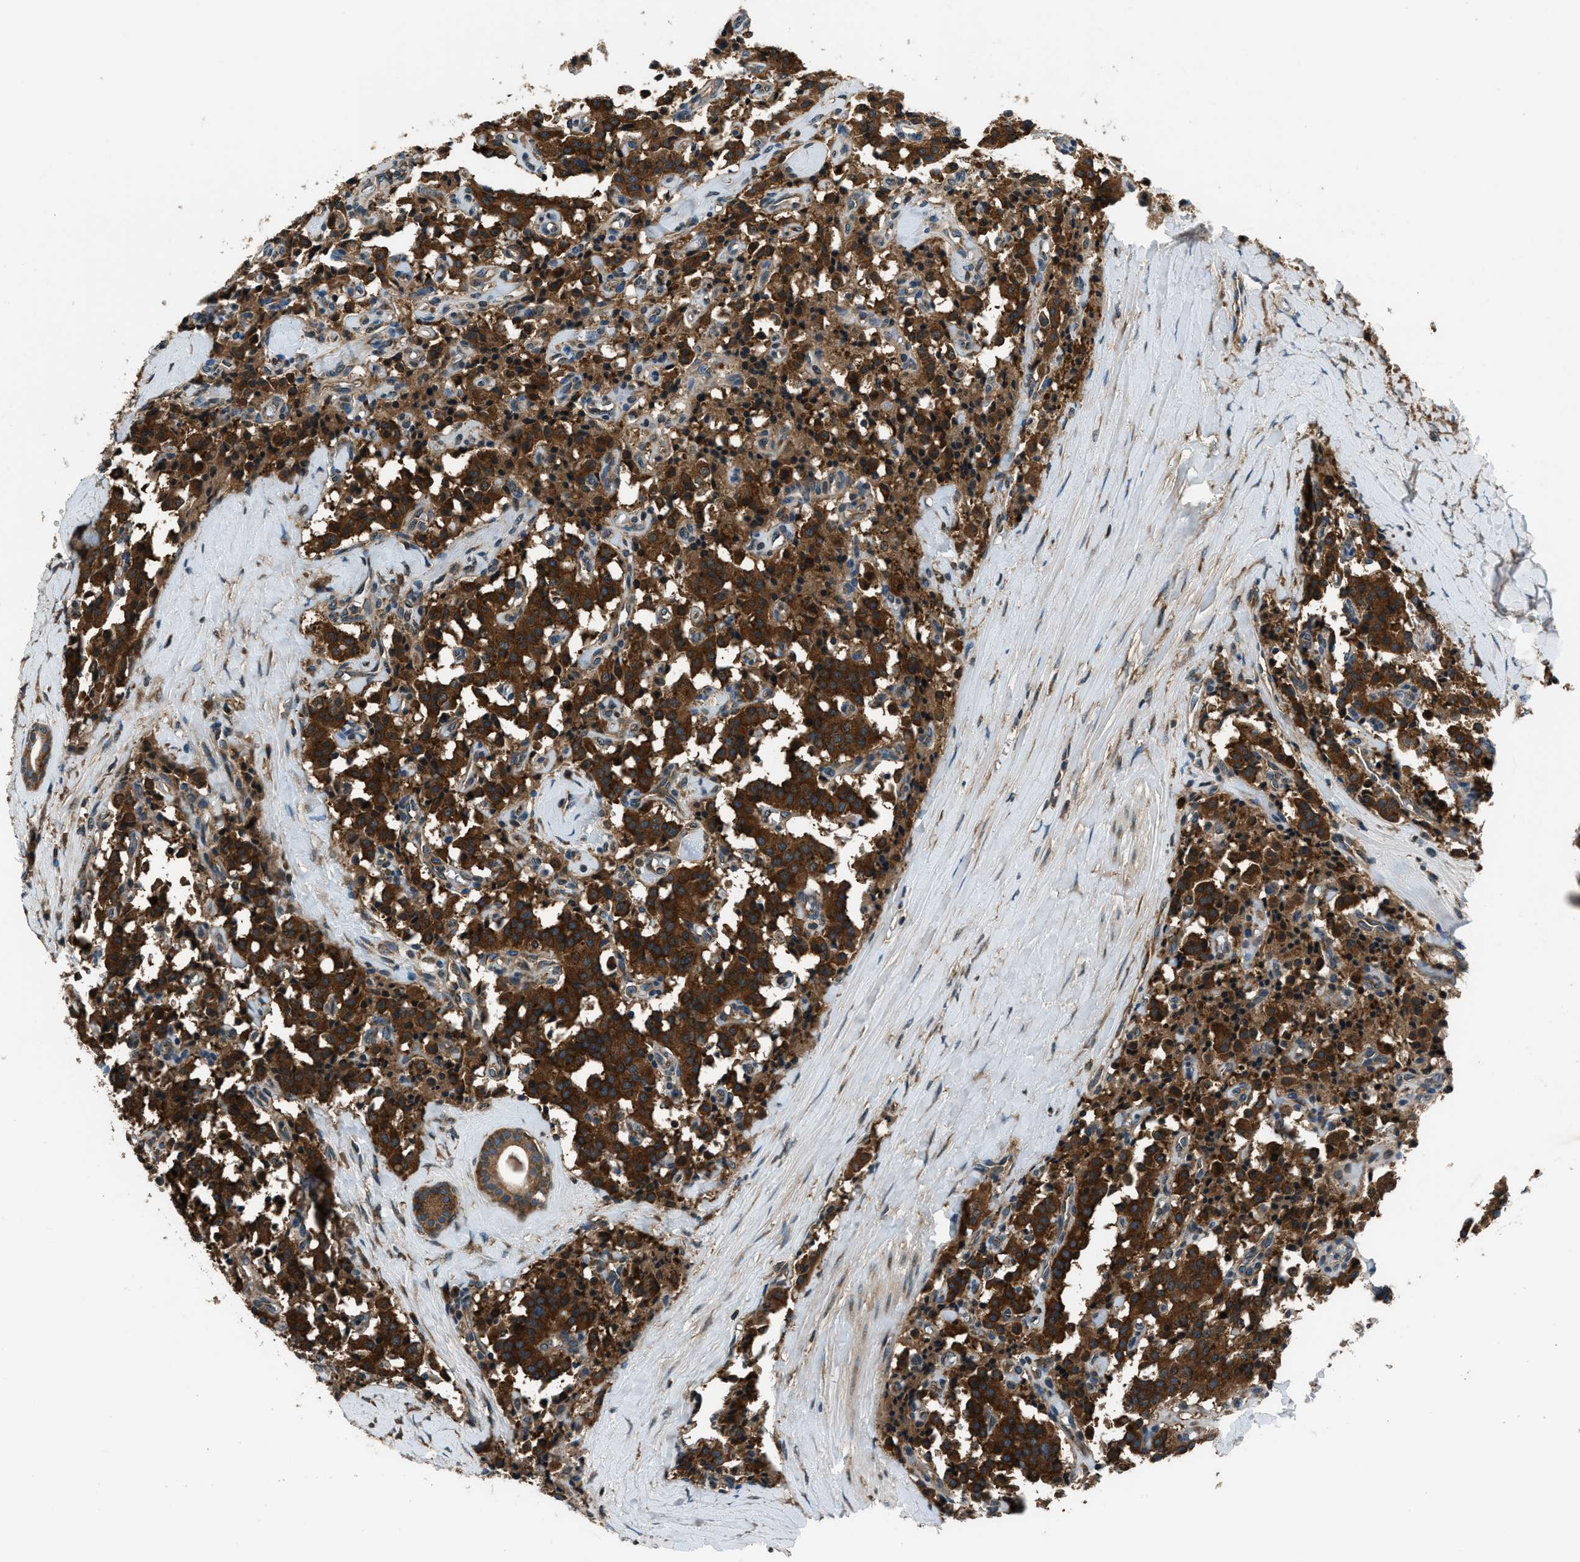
{"staining": {"intensity": "strong", "quantity": ">75%", "location": "cytoplasmic/membranous"}, "tissue": "carcinoid", "cell_type": "Tumor cells", "image_type": "cancer", "snomed": [{"axis": "morphology", "description": "Carcinoid, malignant, NOS"}, {"axis": "topography", "description": "Lung"}], "caption": "IHC photomicrograph of neoplastic tissue: carcinoid (malignant) stained using immunohistochemistry displays high levels of strong protein expression localized specifically in the cytoplasmic/membranous of tumor cells, appearing as a cytoplasmic/membranous brown color.", "gene": "ARFGAP2", "patient": {"sex": "male", "age": 30}}